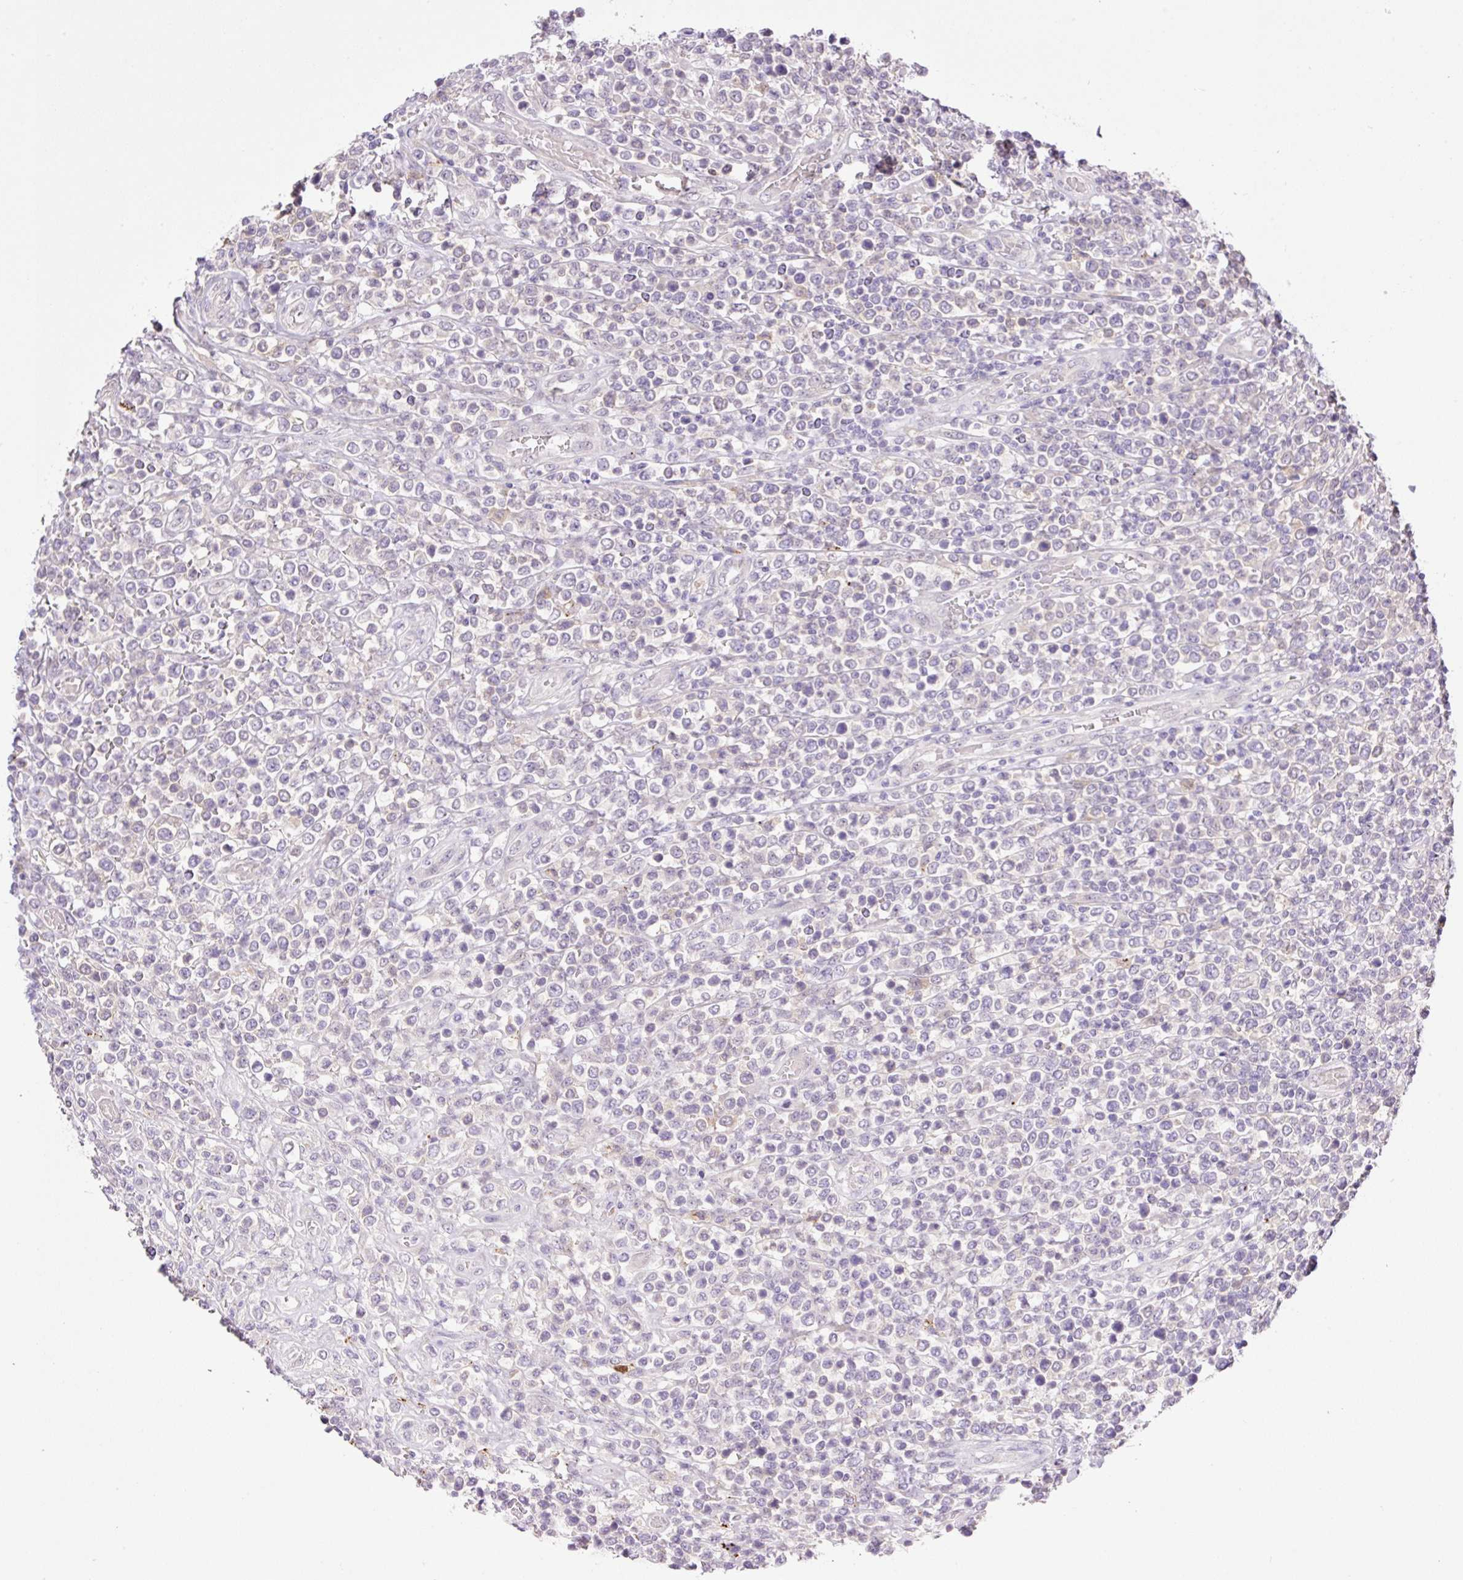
{"staining": {"intensity": "negative", "quantity": "none", "location": "none"}, "tissue": "lymphoma", "cell_type": "Tumor cells", "image_type": "cancer", "snomed": [{"axis": "morphology", "description": "Malignant lymphoma, non-Hodgkin's type, High grade"}, {"axis": "topography", "description": "Soft tissue"}], "caption": "Immunohistochemistry (IHC) of human lymphoma displays no staining in tumor cells.", "gene": "HABP4", "patient": {"sex": "female", "age": 56}}